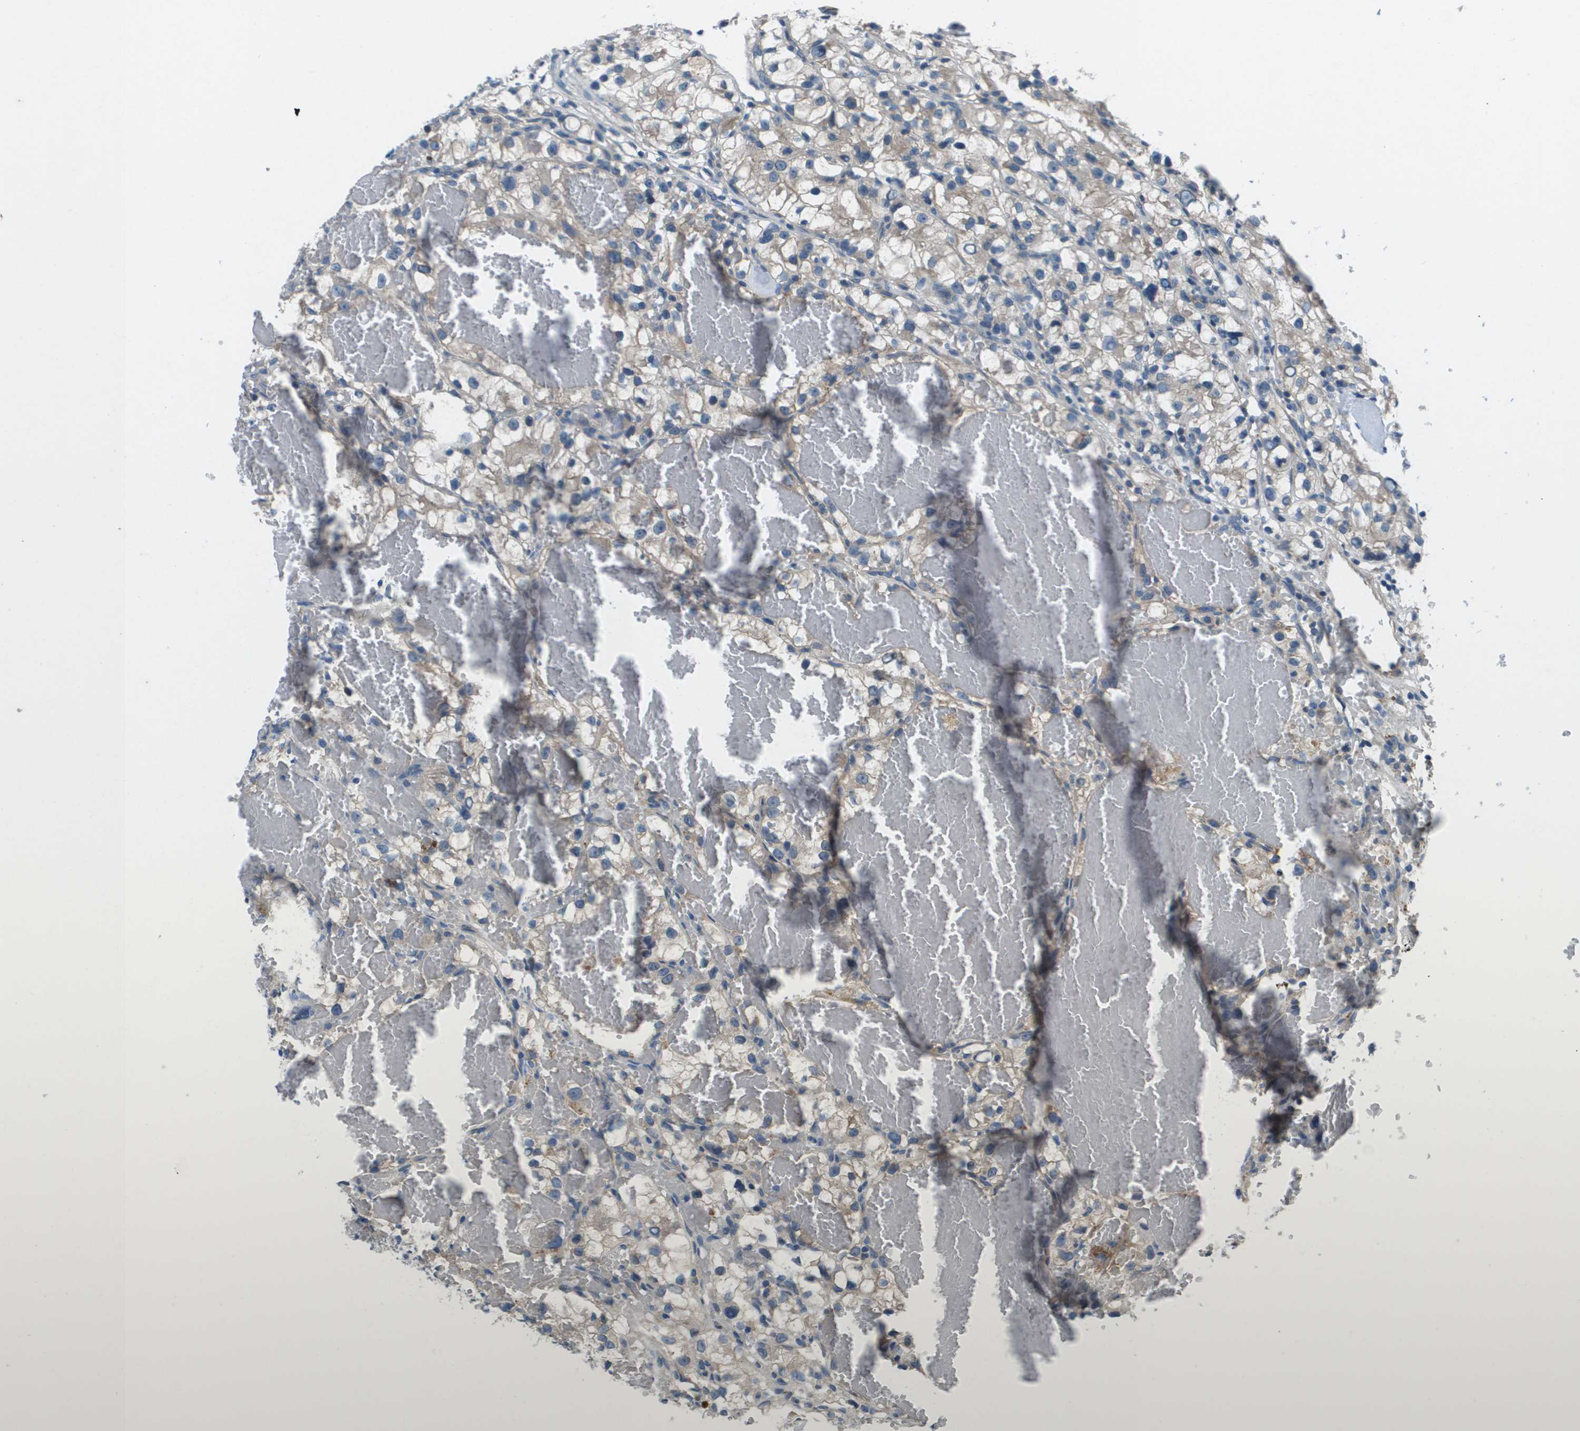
{"staining": {"intensity": "negative", "quantity": "none", "location": "none"}, "tissue": "renal cancer", "cell_type": "Tumor cells", "image_type": "cancer", "snomed": [{"axis": "morphology", "description": "Adenocarcinoma, NOS"}, {"axis": "topography", "description": "Kidney"}], "caption": "Human renal adenocarcinoma stained for a protein using immunohistochemistry displays no staining in tumor cells.", "gene": "PCOLCE", "patient": {"sex": "female", "age": 57}}